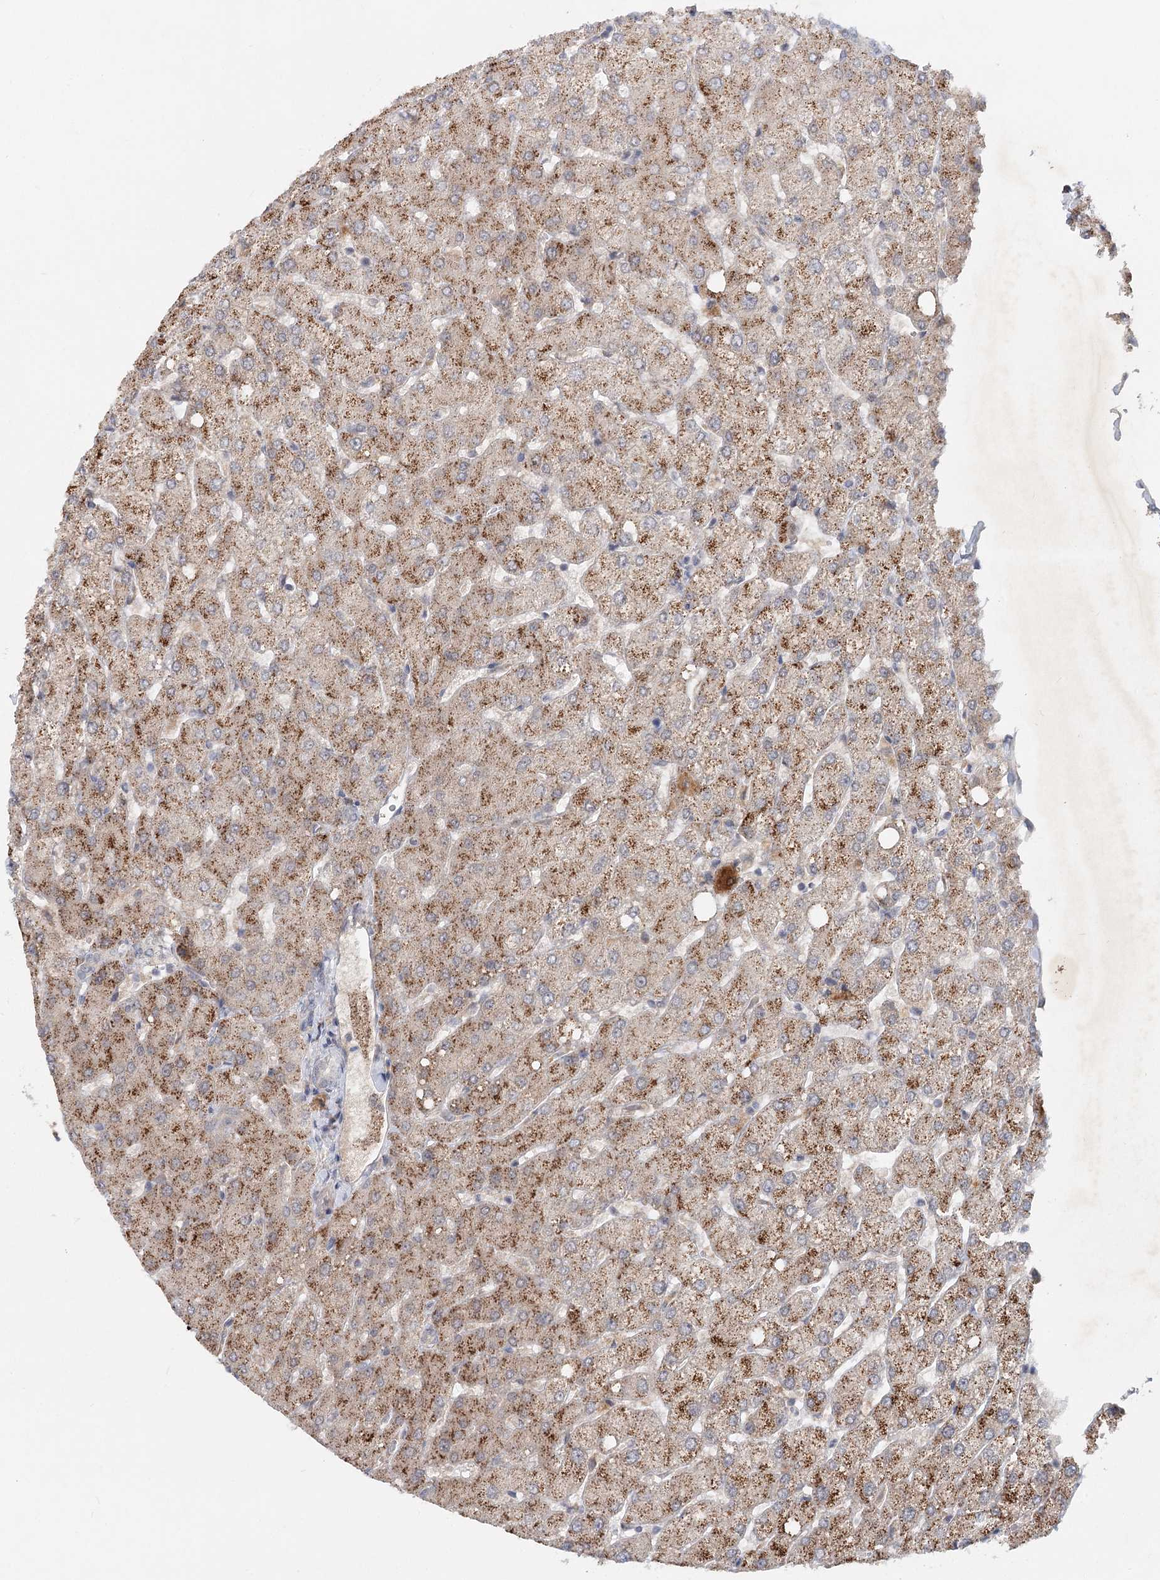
{"staining": {"intensity": "negative", "quantity": "none", "location": "none"}, "tissue": "liver", "cell_type": "Cholangiocytes", "image_type": "normal", "snomed": [{"axis": "morphology", "description": "Normal tissue, NOS"}, {"axis": "topography", "description": "Liver"}], "caption": "Cholangiocytes show no significant staining in unremarkable liver. Nuclei are stained in blue.", "gene": "AP3B1", "patient": {"sex": "female", "age": 54}}